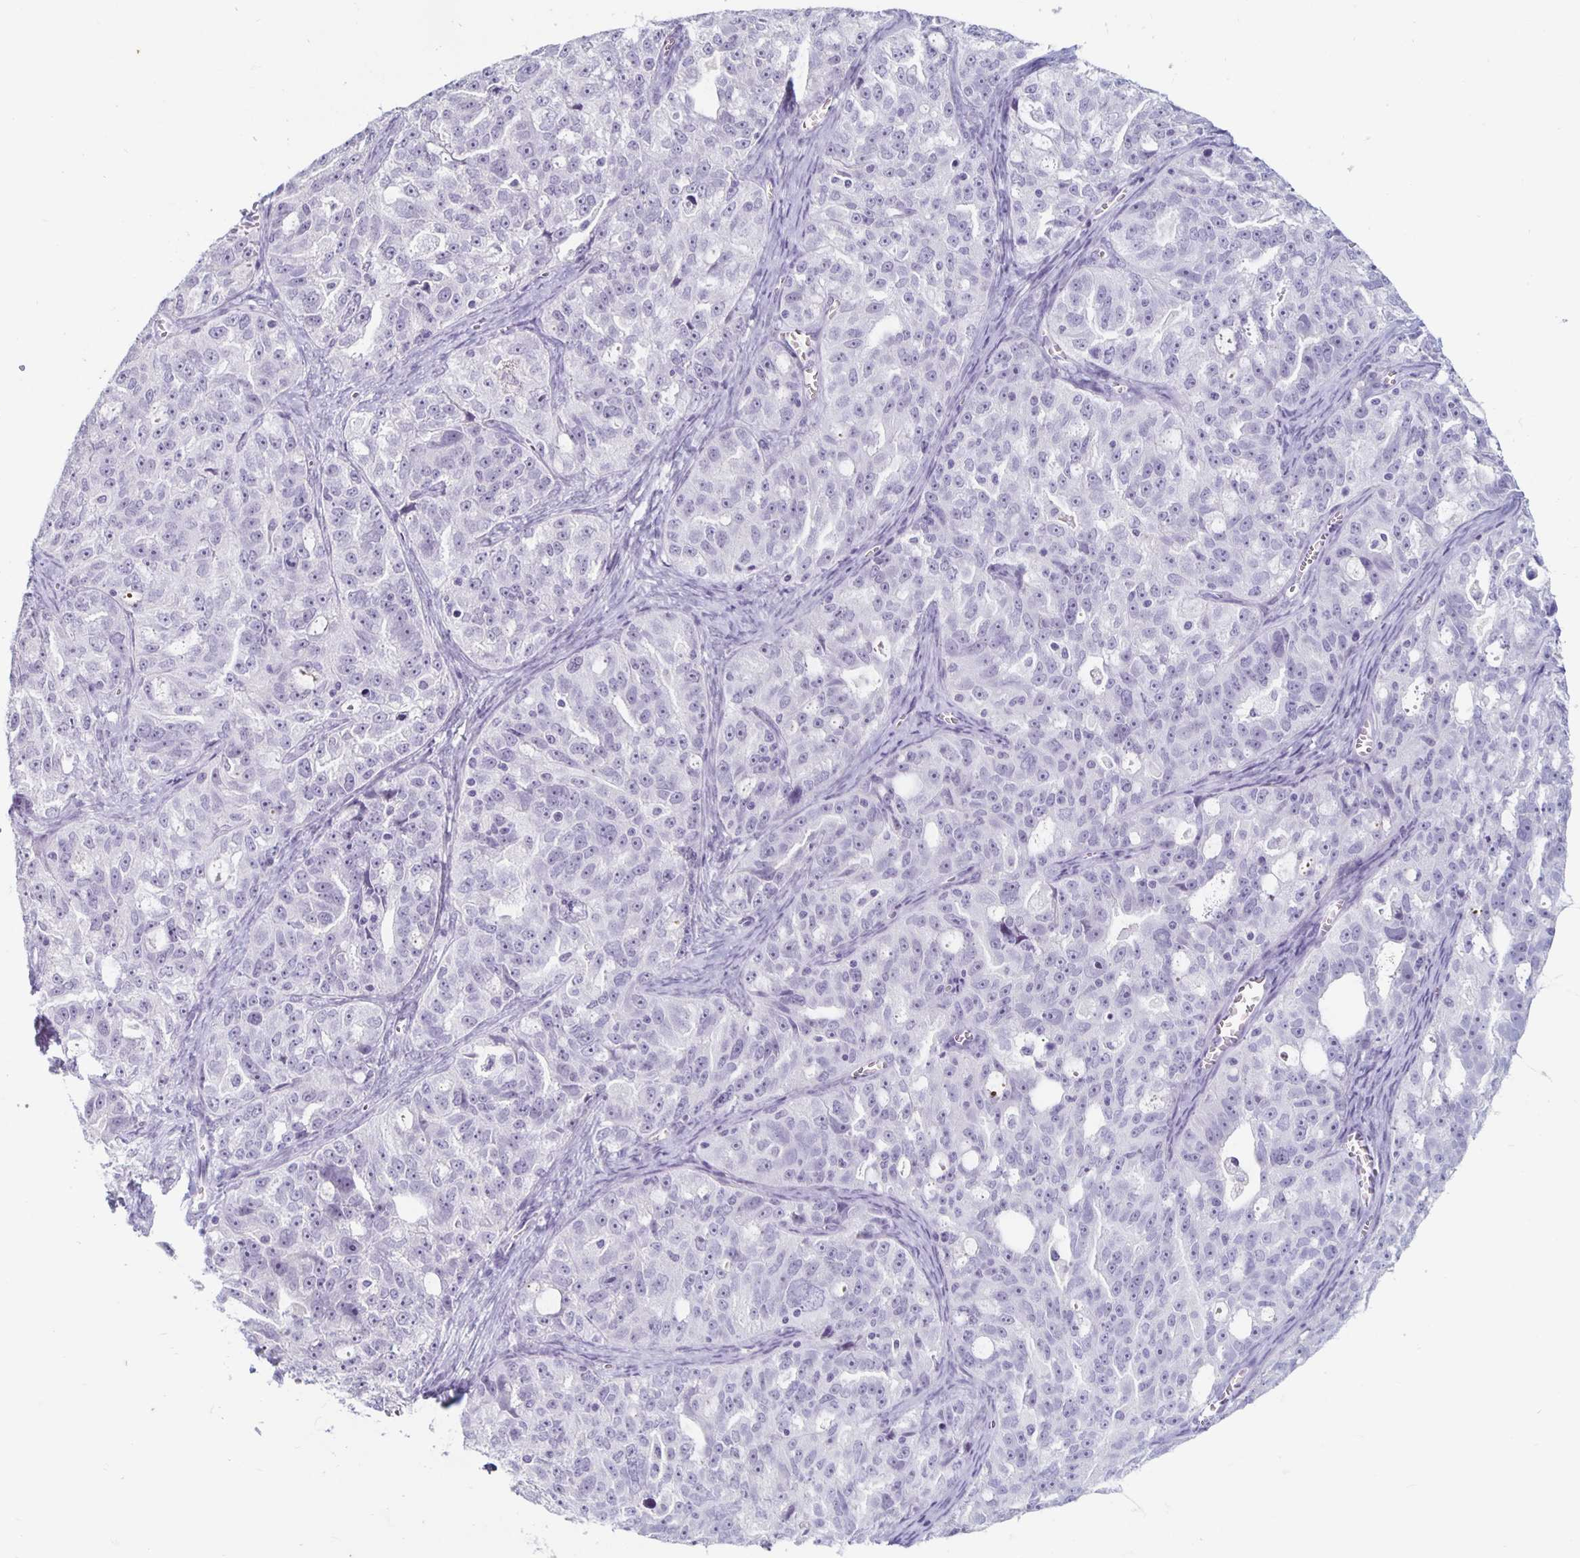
{"staining": {"intensity": "negative", "quantity": "none", "location": "none"}, "tissue": "ovarian cancer", "cell_type": "Tumor cells", "image_type": "cancer", "snomed": [{"axis": "morphology", "description": "Cystadenocarcinoma, serous, NOS"}, {"axis": "topography", "description": "Ovary"}], "caption": "Ovarian serous cystadenocarcinoma was stained to show a protein in brown. There is no significant expression in tumor cells.", "gene": "KCNQ2", "patient": {"sex": "female", "age": 51}}